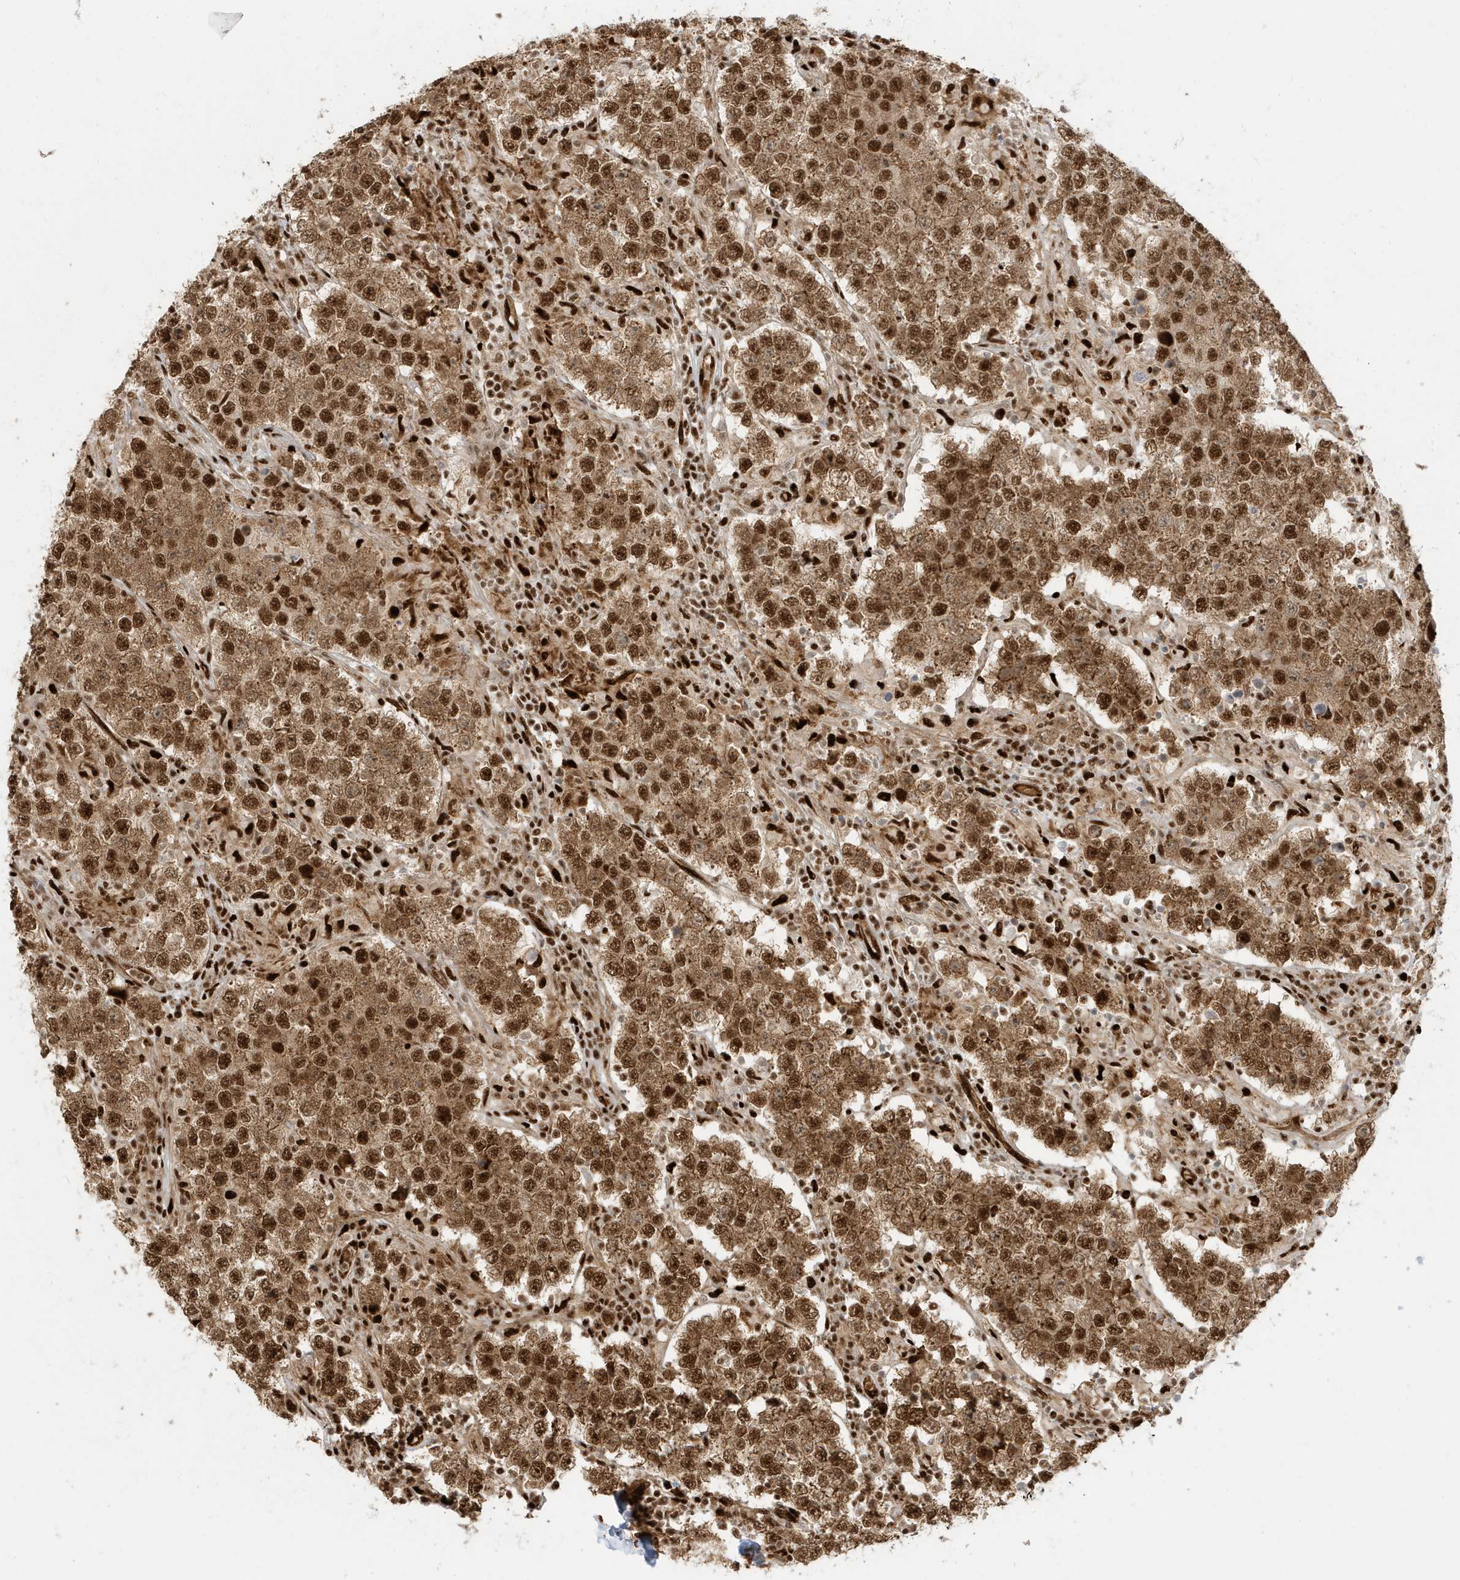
{"staining": {"intensity": "moderate", "quantity": ">75%", "location": "cytoplasmic/membranous,nuclear"}, "tissue": "testis cancer", "cell_type": "Tumor cells", "image_type": "cancer", "snomed": [{"axis": "morphology", "description": "Normal tissue, NOS"}, {"axis": "morphology", "description": "Urothelial carcinoma, High grade"}, {"axis": "morphology", "description": "Seminoma, NOS"}, {"axis": "morphology", "description": "Carcinoma, Embryonal, NOS"}, {"axis": "topography", "description": "Urinary bladder"}, {"axis": "topography", "description": "Testis"}], "caption": "About >75% of tumor cells in human testis embryonal carcinoma demonstrate moderate cytoplasmic/membranous and nuclear protein positivity as visualized by brown immunohistochemical staining.", "gene": "CKS2", "patient": {"sex": "male", "age": 41}}